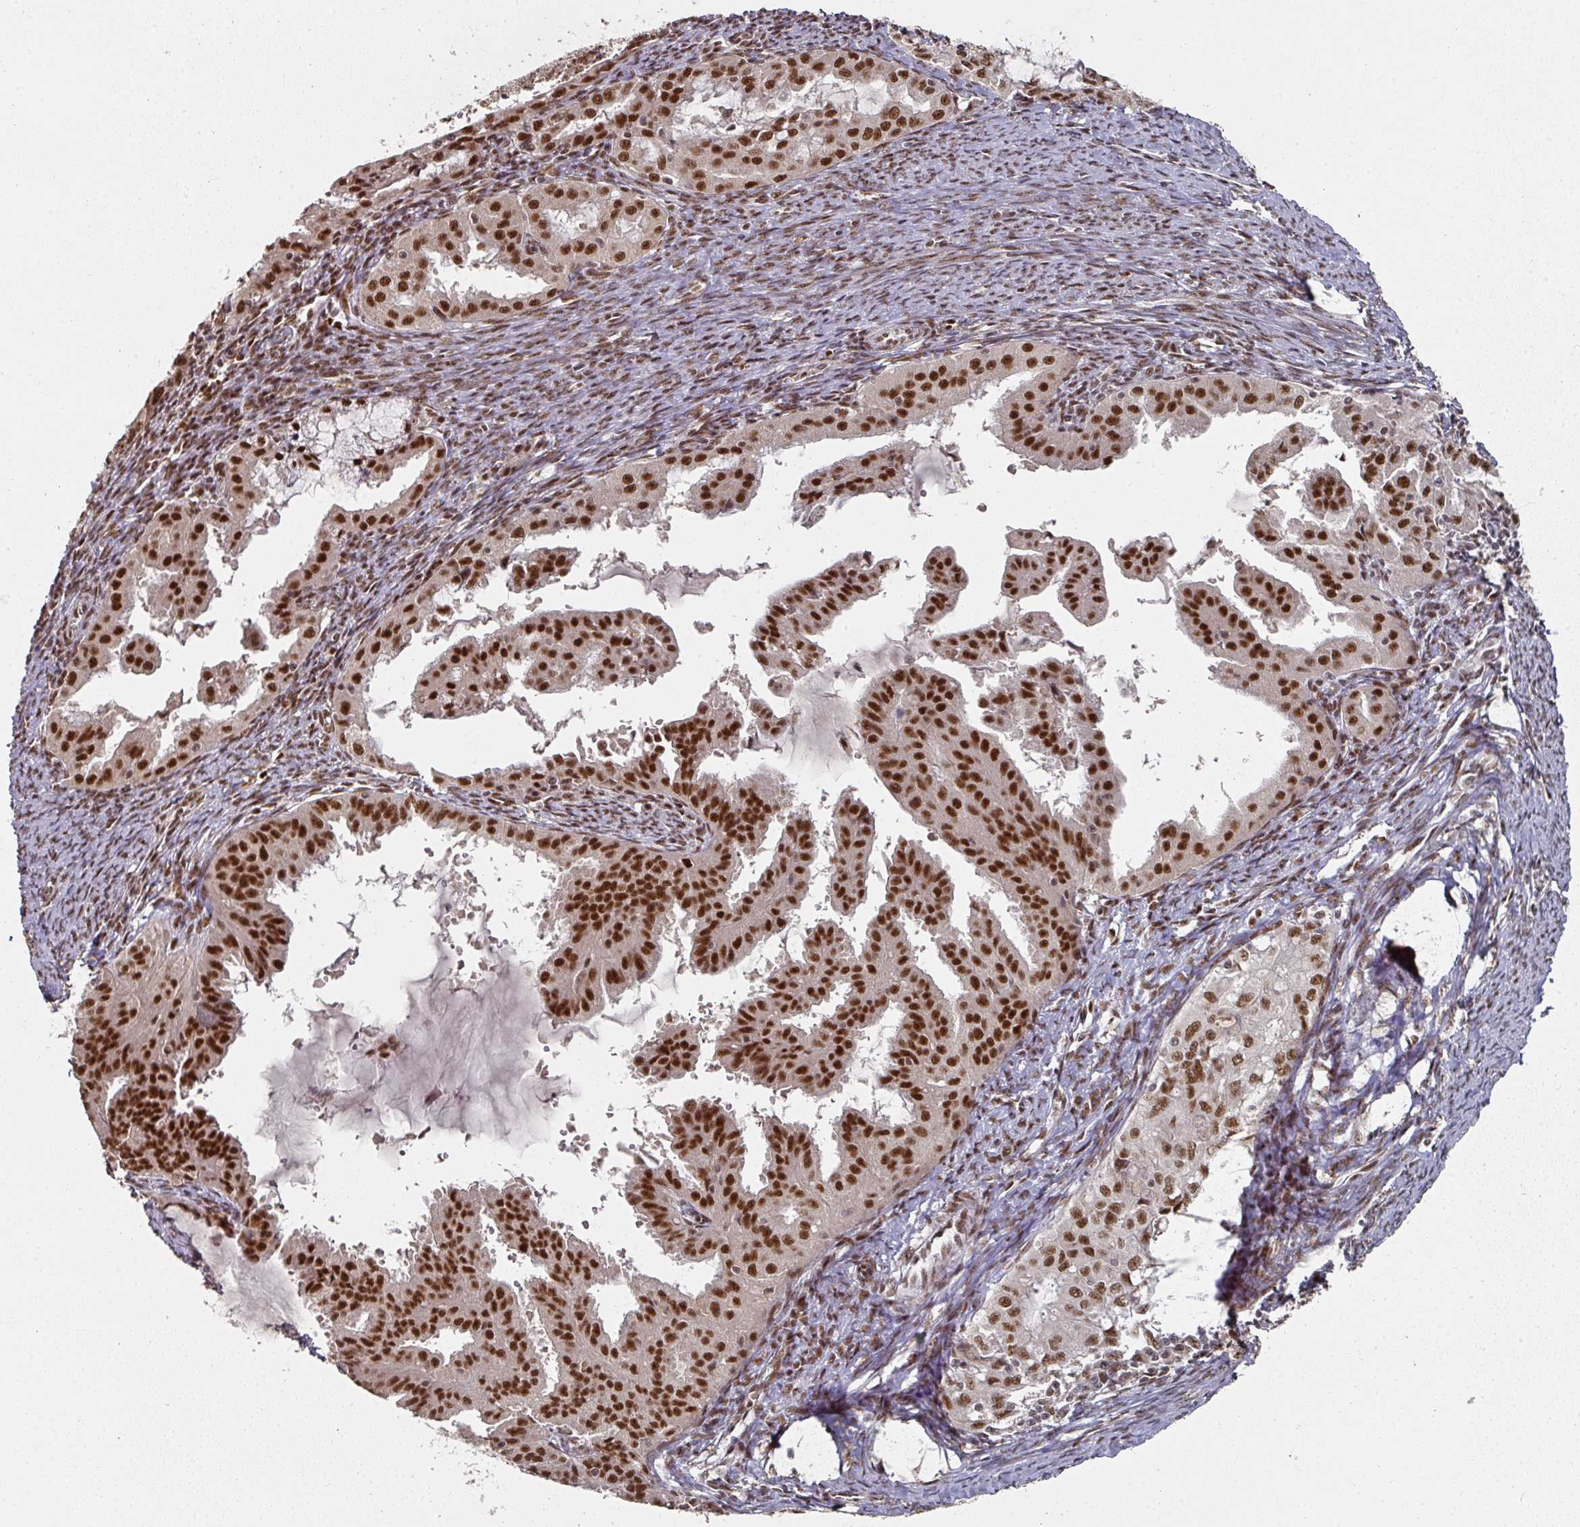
{"staining": {"intensity": "strong", "quantity": ">75%", "location": "nuclear"}, "tissue": "endometrial cancer", "cell_type": "Tumor cells", "image_type": "cancer", "snomed": [{"axis": "morphology", "description": "Adenocarcinoma, NOS"}, {"axis": "topography", "description": "Endometrium"}], "caption": "IHC micrograph of neoplastic tissue: endometrial adenocarcinoma stained using IHC shows high levels of strong protein expression localized specifically in the nuclear of tumor cells, appearing as a nuclear brown color.", "gene": "MEPCE", "patient": {"sex": "female", "age": 70}}